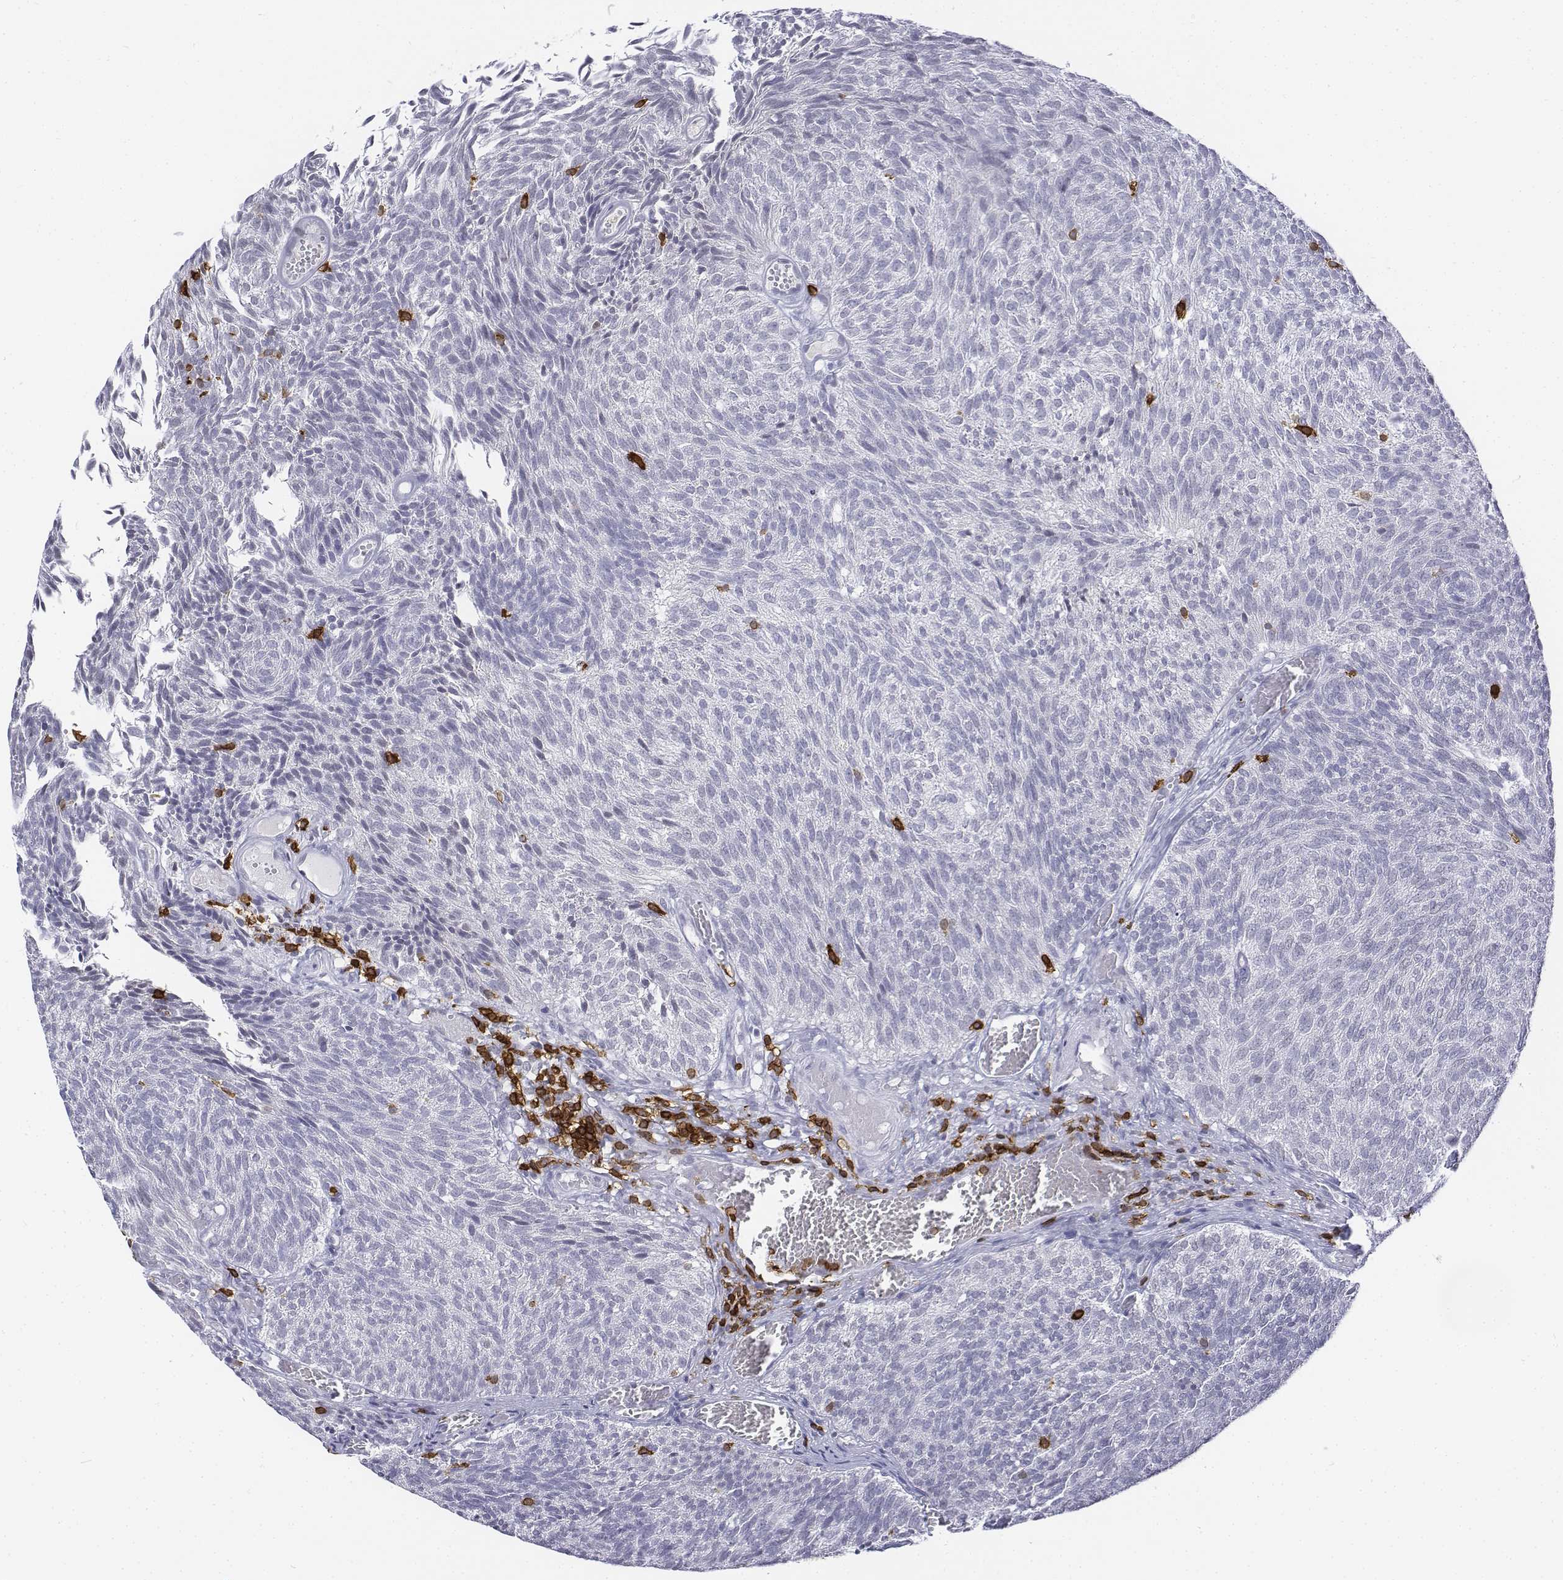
{"staining": {"intensity": "negative", "quantity": "none", "location": "none"}, "tissue": "urothelial cancer", "cell_type": "Tumor cells", "image_type": "cancer", "snomed": [{"axis": "morphology", "description": "Urothelial carcinoma, Low grade"}, {"axis": "topography", "description": "Urinary bladder"}], "caption": "This is an IHC micrograph of human low-grade urothelial carcinoma. There is no positivity in tumor cells.", "gene": "CD3E", "patient": {"sex": "male", "age": 77}}